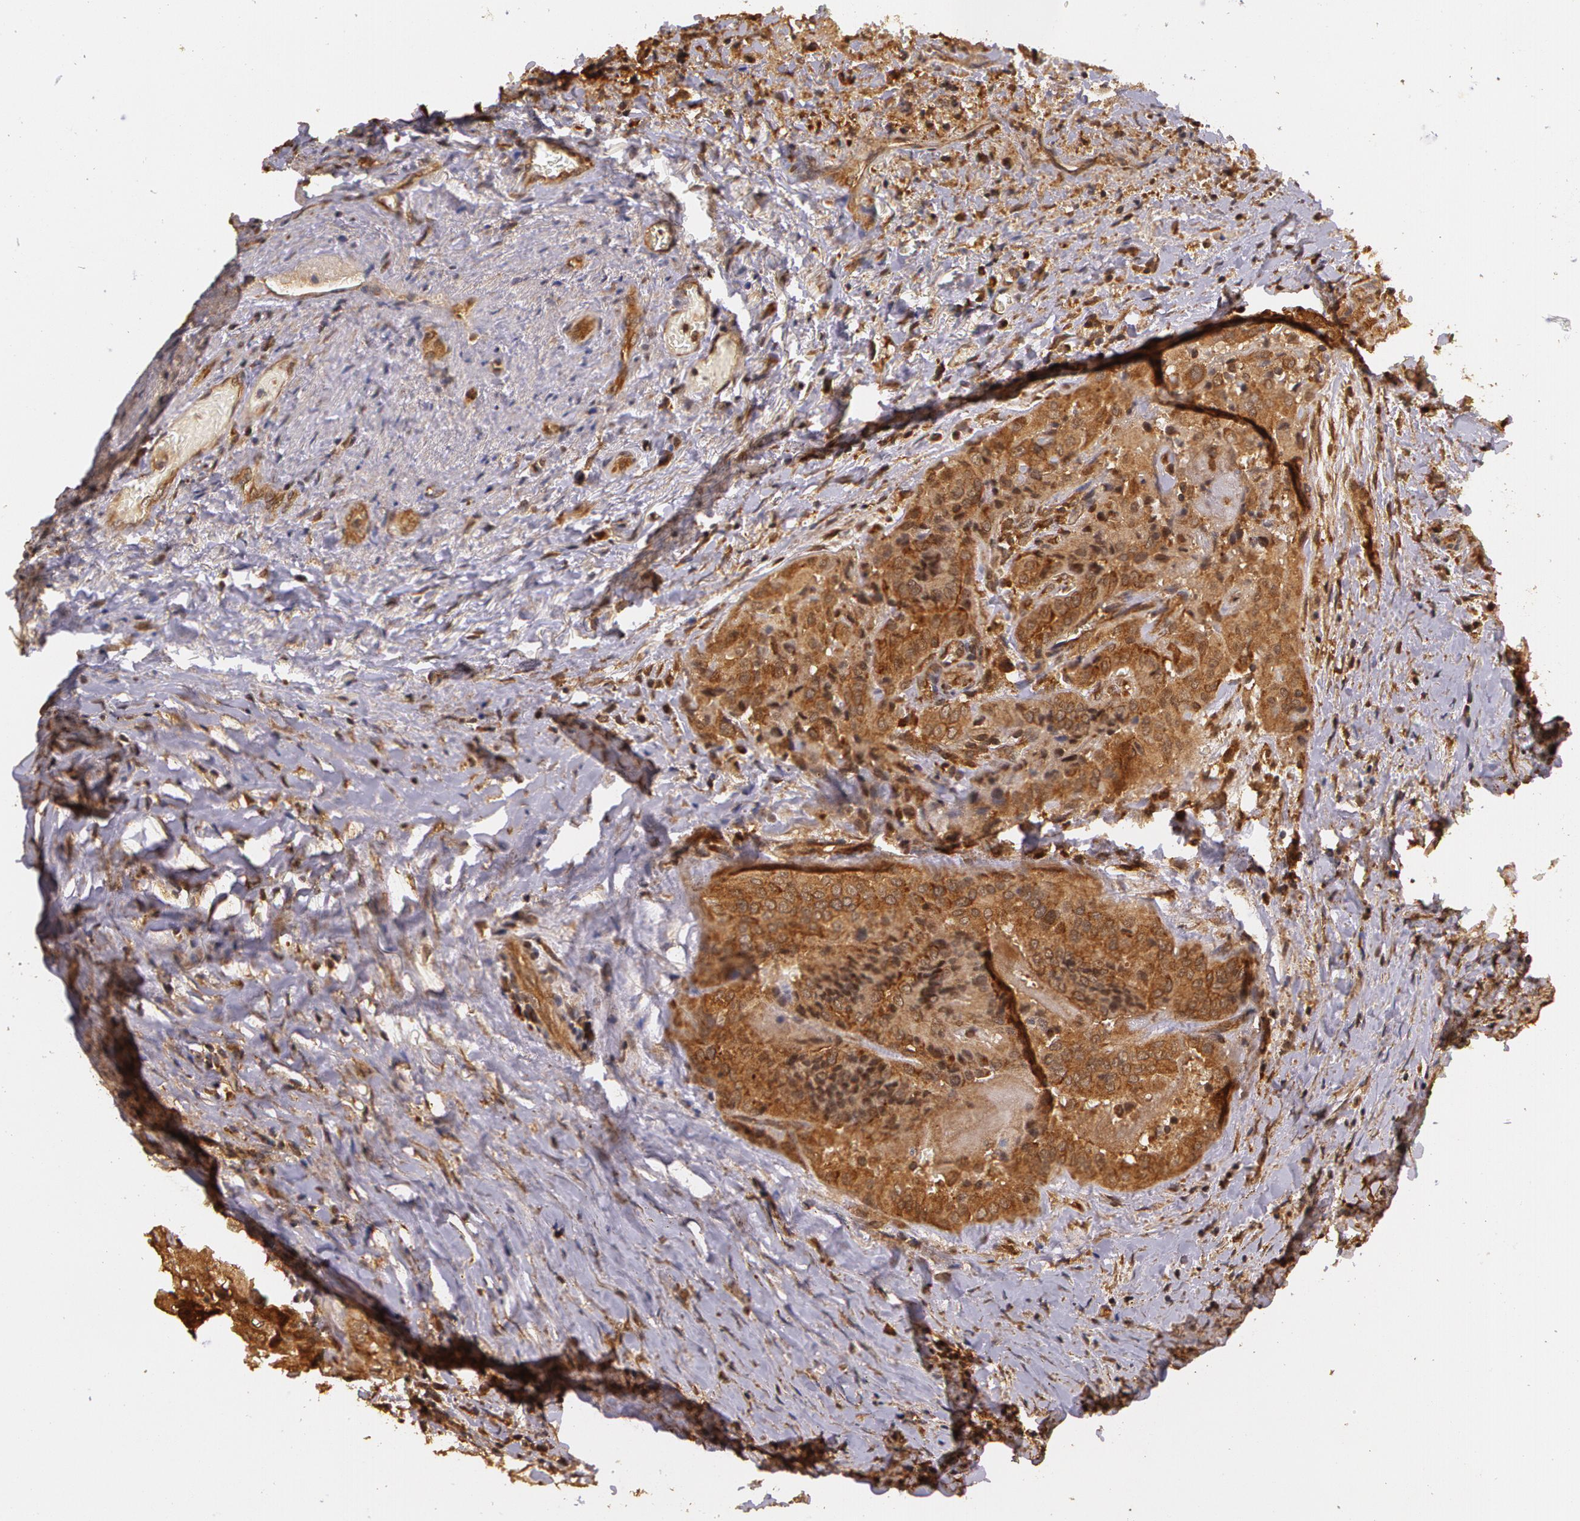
{"staining": {"intensity": "strong", "quantity": ">75%", "location": "cytoplasmic/membranous"}, "tissue": "thyroid cancer", "cell_type": "Tumor cells", "image_type": "cancer", "snomed": [{"axis": "morphology", "description": "Papillary adenocarcinoma, NOS"}, {"axis": "topography", "description": "Thyroid gland"}], "caption": "Immunohistochemical staining of thyroid papillary adenocarcinoma shows strong cytoplasmic/membranous protein staining in about >75% of tumor cells.", "gene": "ASCC2", "patient": {"sex": "female", "age": 71}}